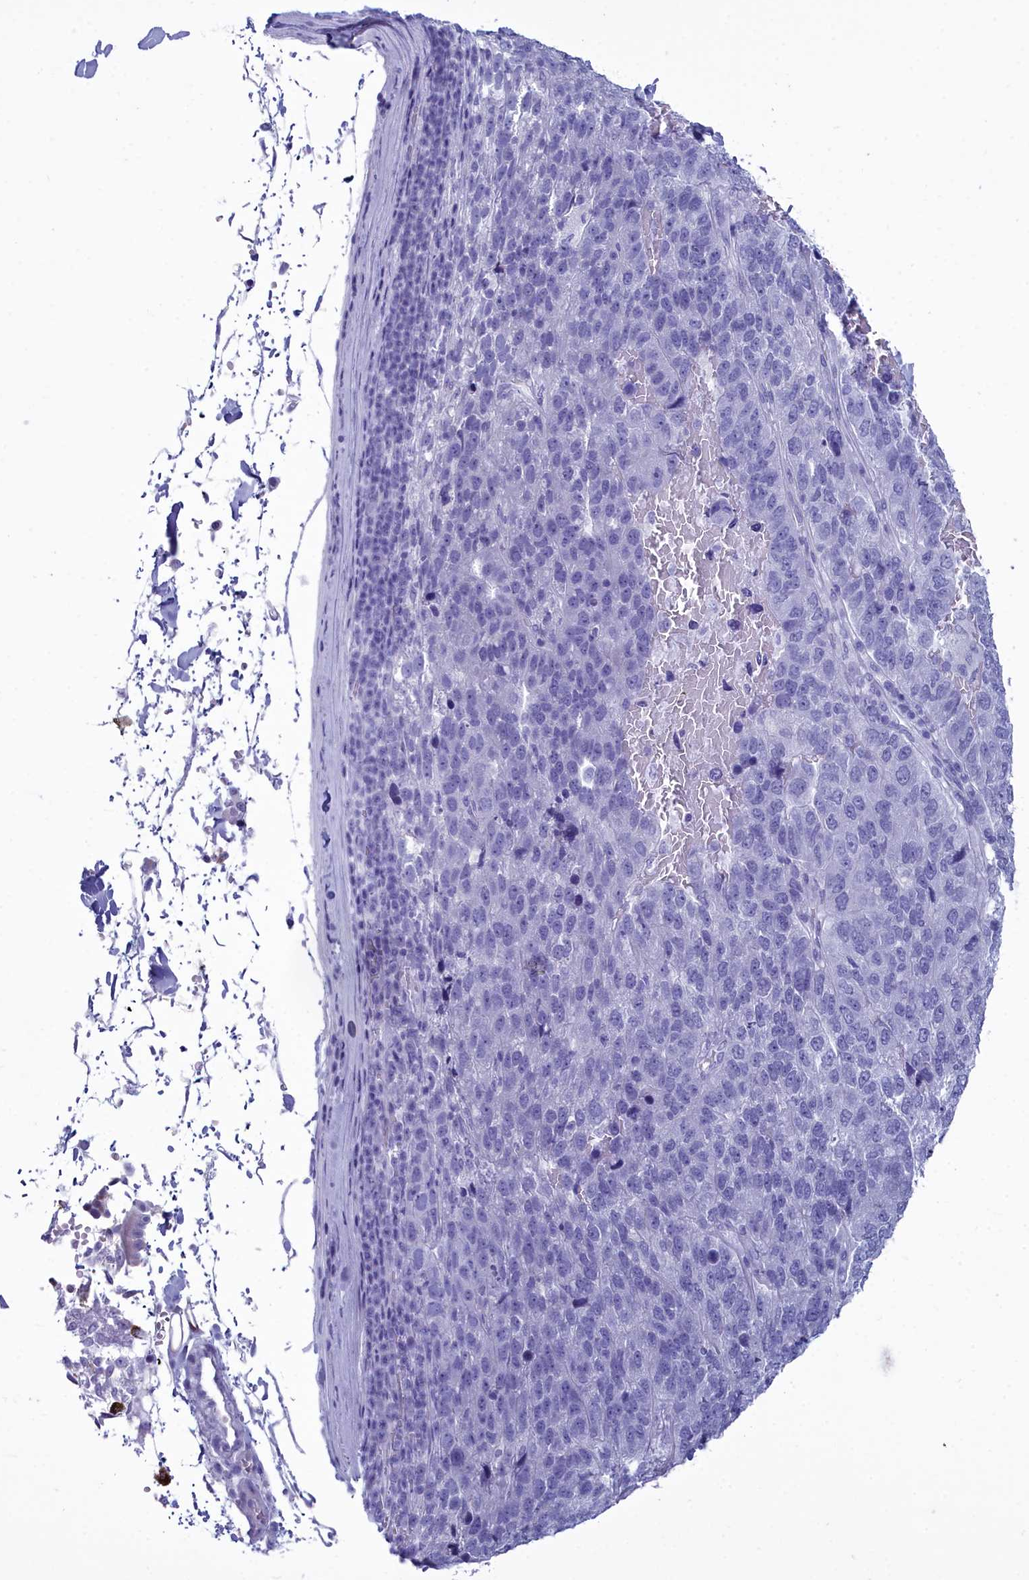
{"staining": {"intensity": "negative", "quantity": "none", "location": "none"}, "tissue": "pancreatic cancer", "cell_type": "Tumor cells", "image_type": "cancer", "snomed": [{"axis": "morphology", "description": "Adenocarcinoma, NOS"}, {"axis": "topography", "description": "Pancreas"}], "caption": "Immunohistochemistry (IHC) photomicrograph of human adenocarcinoma (pancreatic) stained for a protein (brown), which displays no positivity in tumor cells.", "gene": "MAP6", "patient": {"sex": "female", "age": 61}}